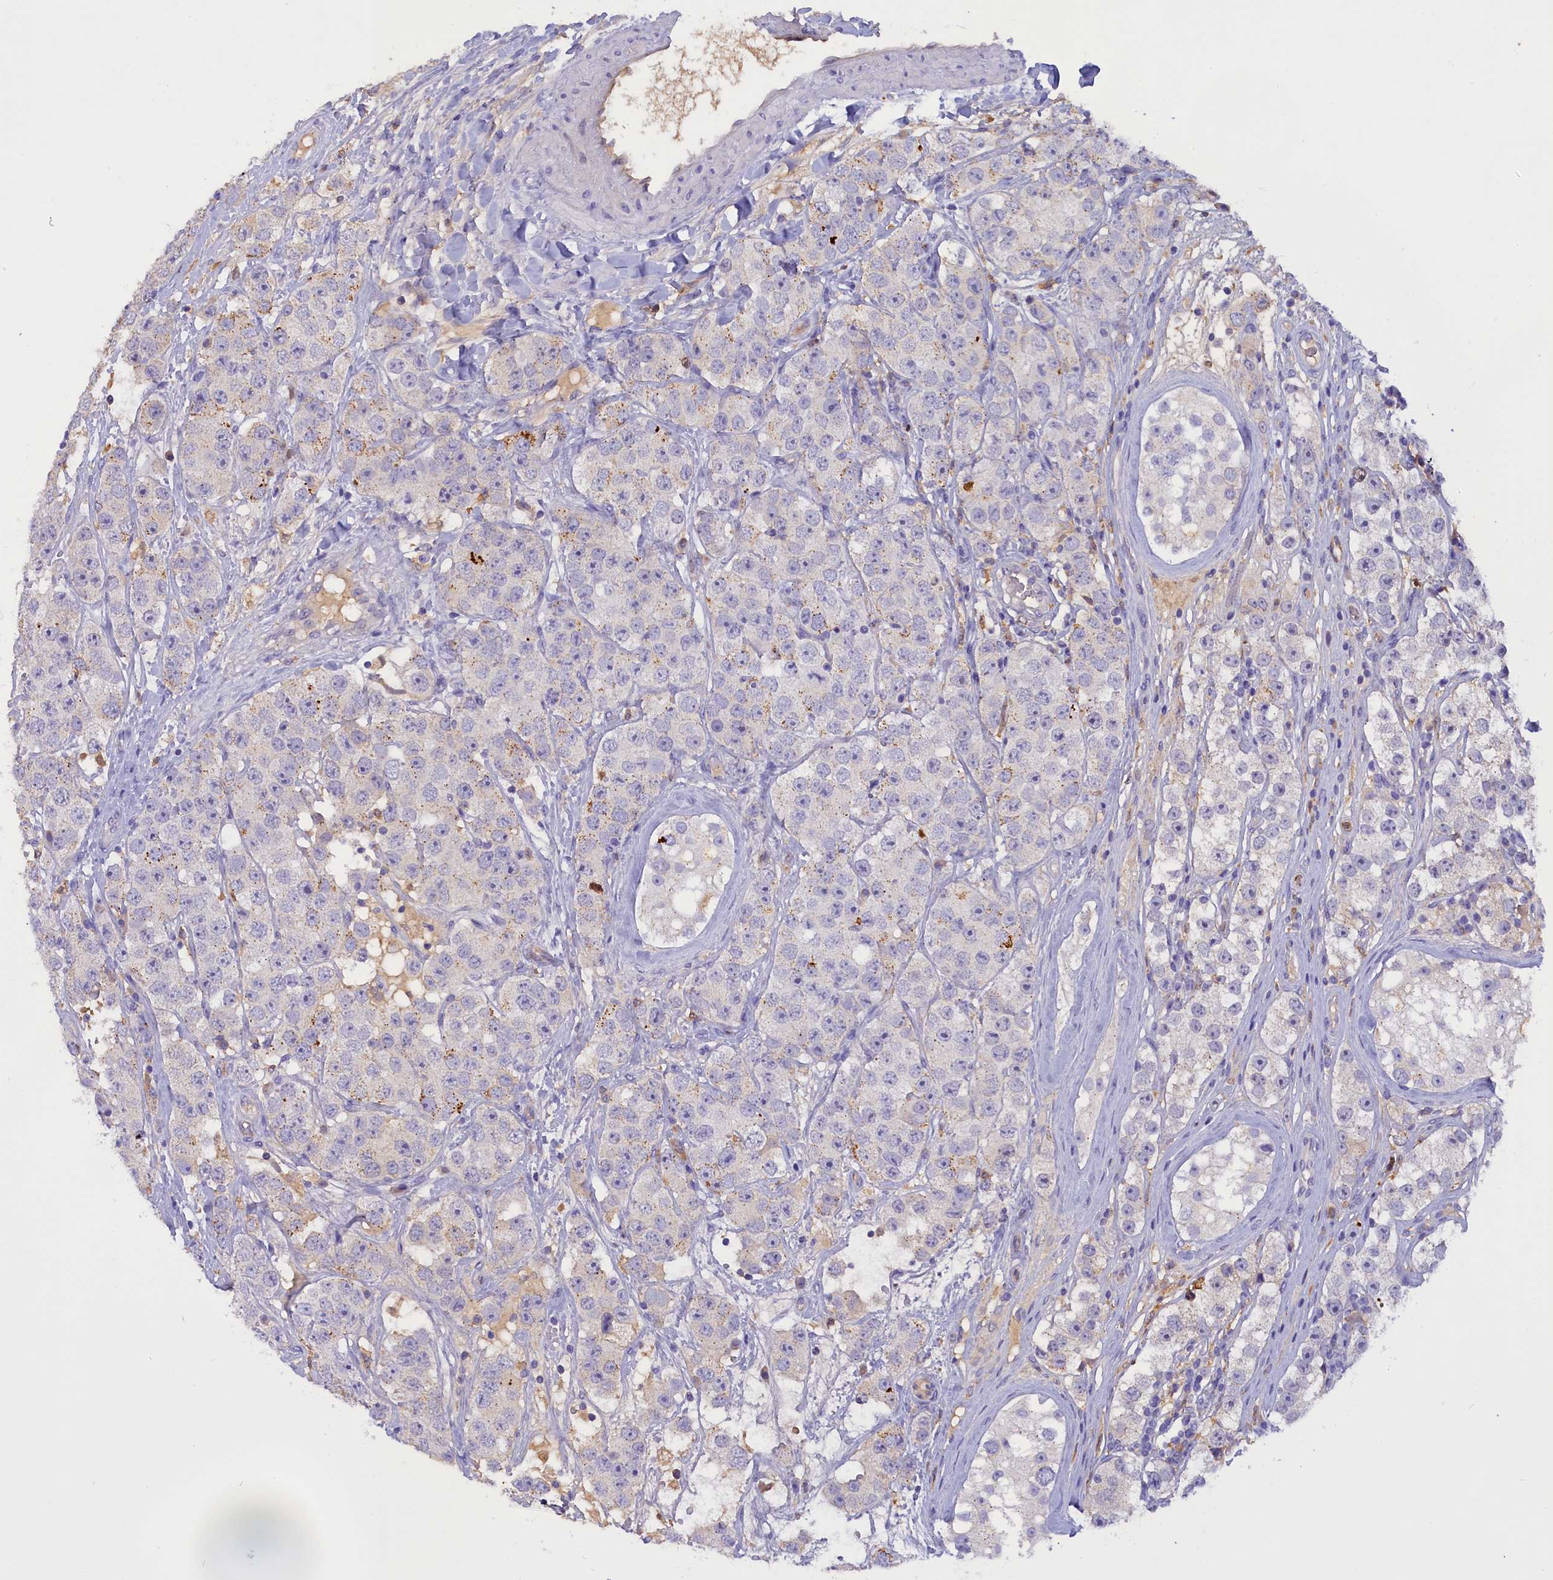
{"staining": {"intensity": "negative", "quantity": "none", "location": "none"}, "tissue": "testis cancer", "cell_type": "Tumor cells", "image_type": "cancer", "snomed": [{"axis": "morphology", "description": "Seminoma, NOS"}, {"axis": "topography", "description": "Testis"}], "caption": "The image displays no significant expression in tumor cells of seminoma (testis).", "gene": "FAM149B1", "patient": {"sex": "male", "age": 28}}